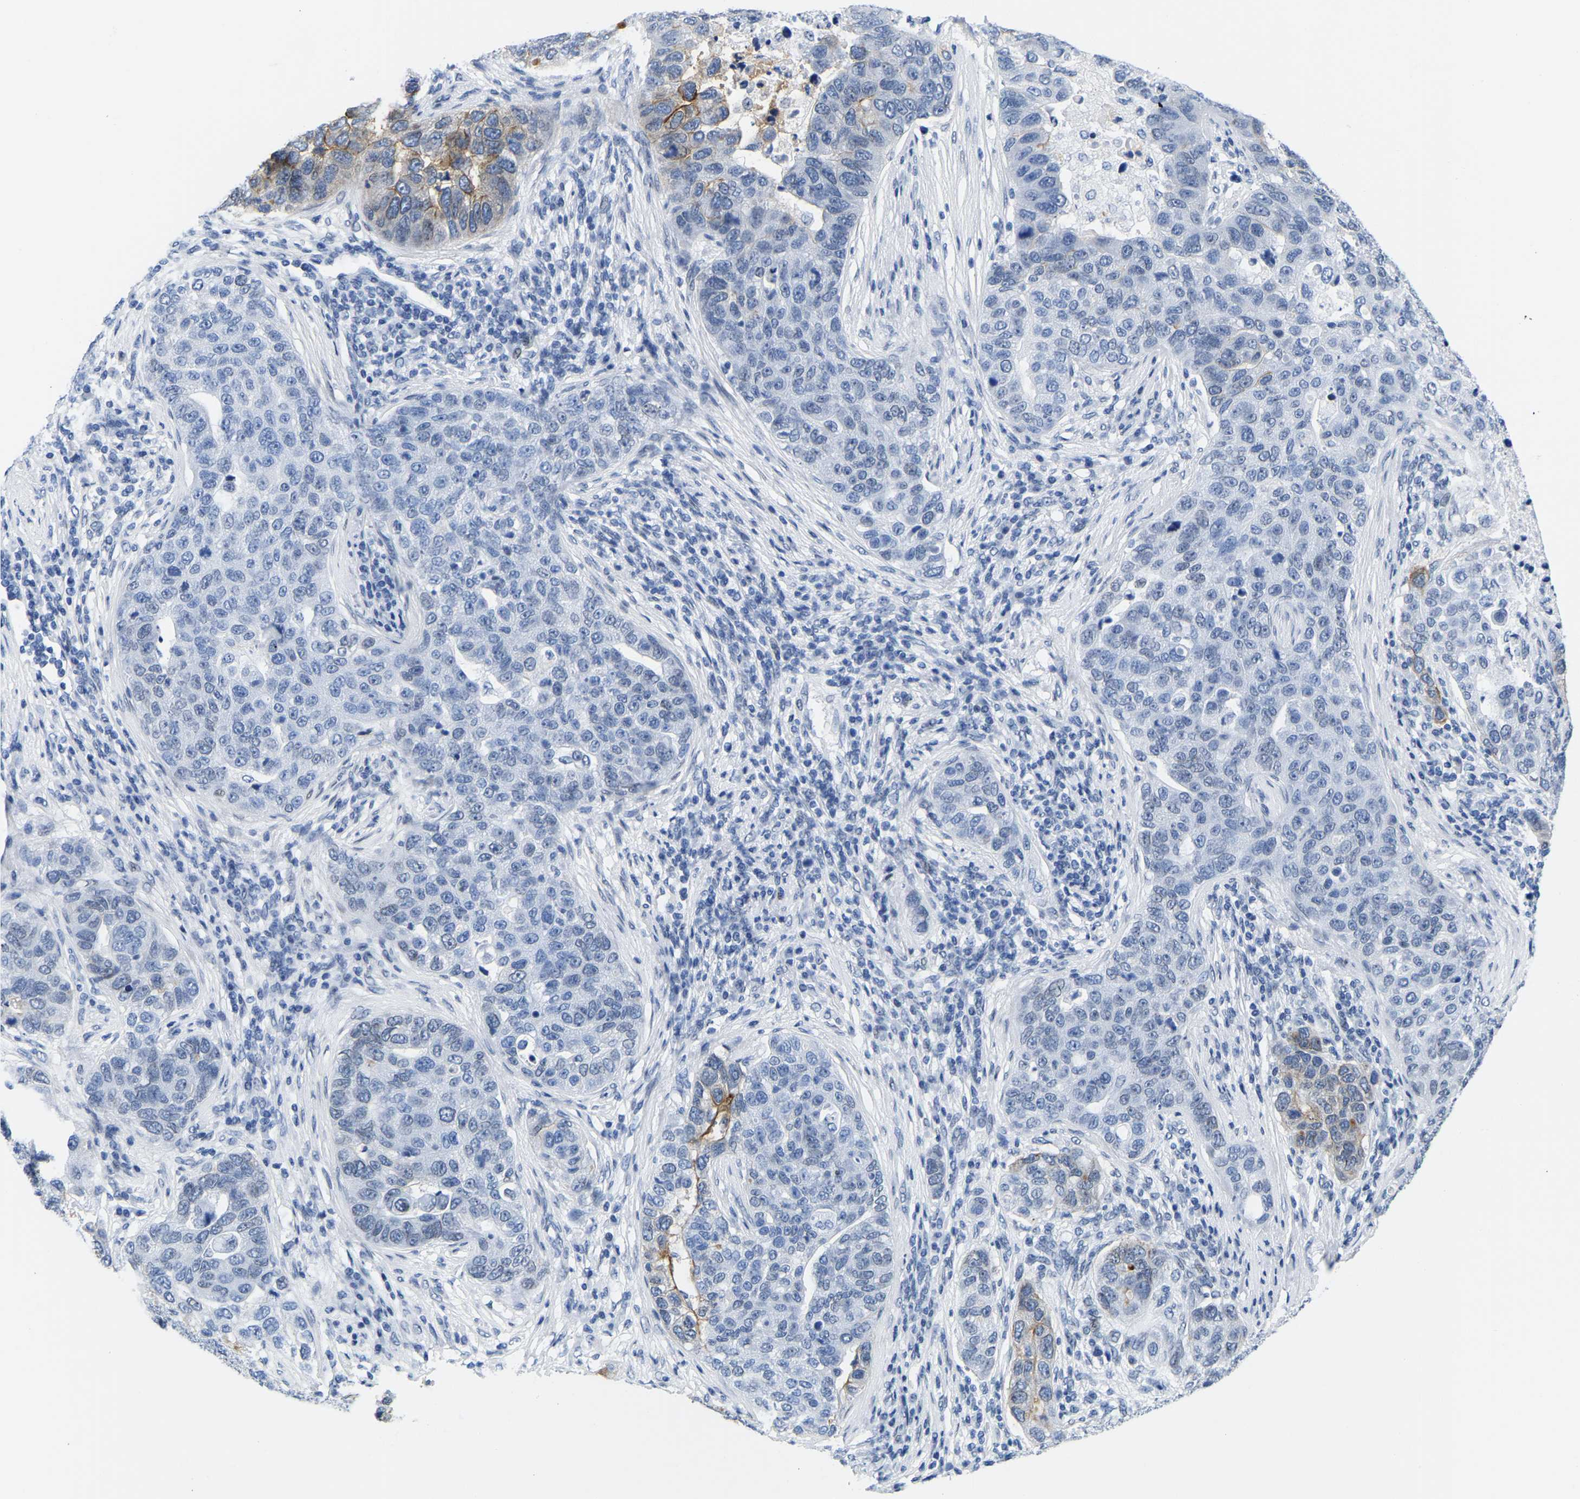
{"staining": {"intensity": "moderate", "quantity": "<25%", "location": "cytoplasmic/membranous"}, "tissue": "pancreatic cancer", "cell_type": "Tumor cells", "image_type": "cancer", "snomed": [{"axis": "morphology", "description": "Adenocarcinoma, NOS"}, {"axis": "topography", "description": "Pancreas"}], "caption": "Immunohistochemical staining of adenocarcinoma (pancreatic) reveals low levels of moderate cytoplasmic/membranous staining in about <25% of tumor cells. Using DAB (brown) and hematoxylin (blue) stains, captured at high magnification using brightfield microscopy.", "gene": "UPK3A", "patient": {"sex": "female", "age": 61}}